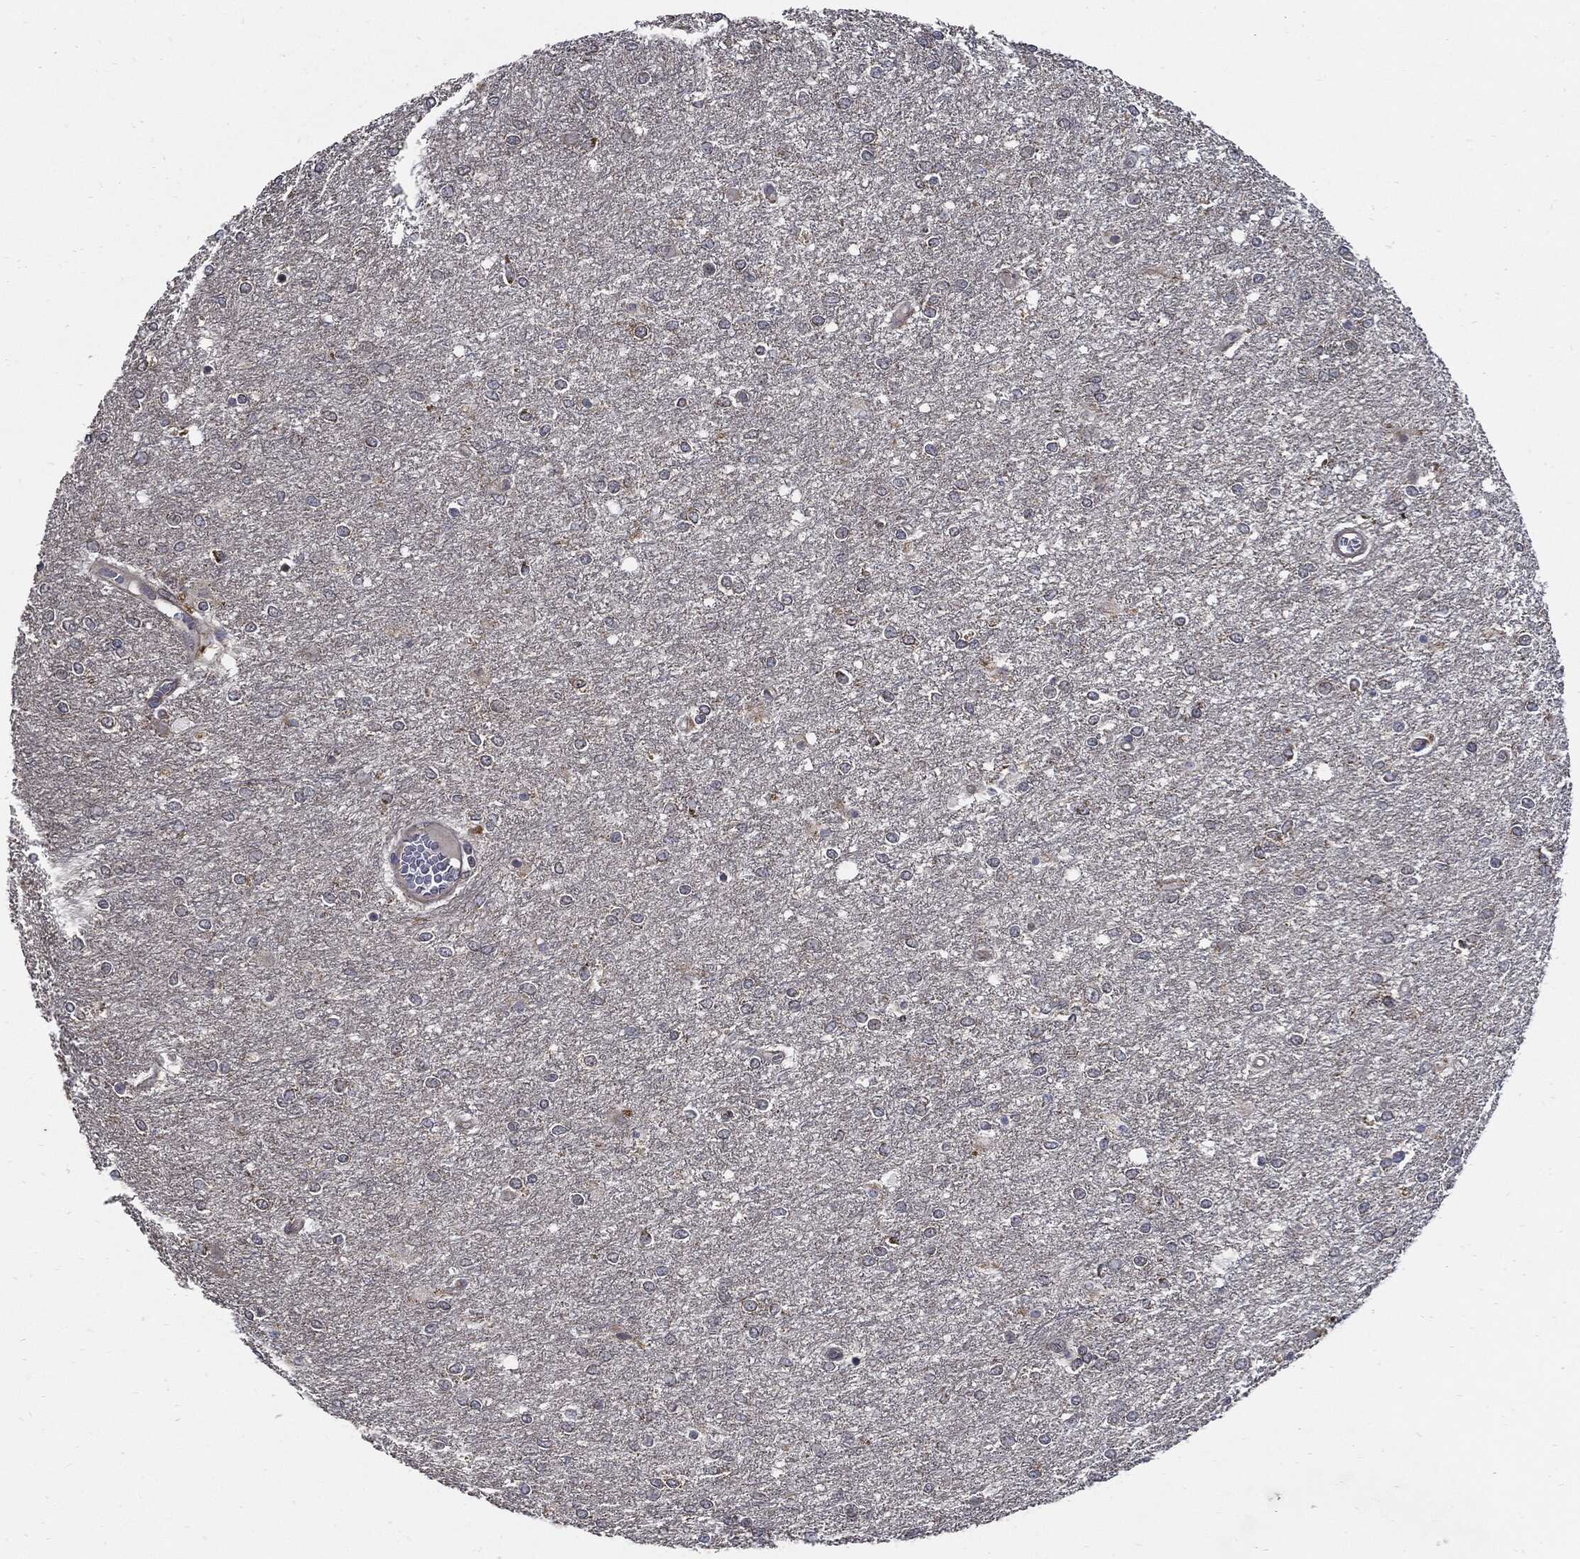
{"staining": {"intensity": "negative", "quantity": "none", "location": "none"}, "tissue": "glioma", "cell_type": "Tumor cells", "image_type": "cancer", "snomed": [{"axis": "morphology", "description": "Glioma, malignant, High grade"}, {"axis": "topography", "description": "Brain"}], "caption": "DAB (3,3'-diaminobenzidine) immunohistochemical staining of high-grade glioma (malignant) exhibits no significant staining in tumor cells.", "gene": "SLC31A2", "patient": {"sex": "female", "age": 61}}